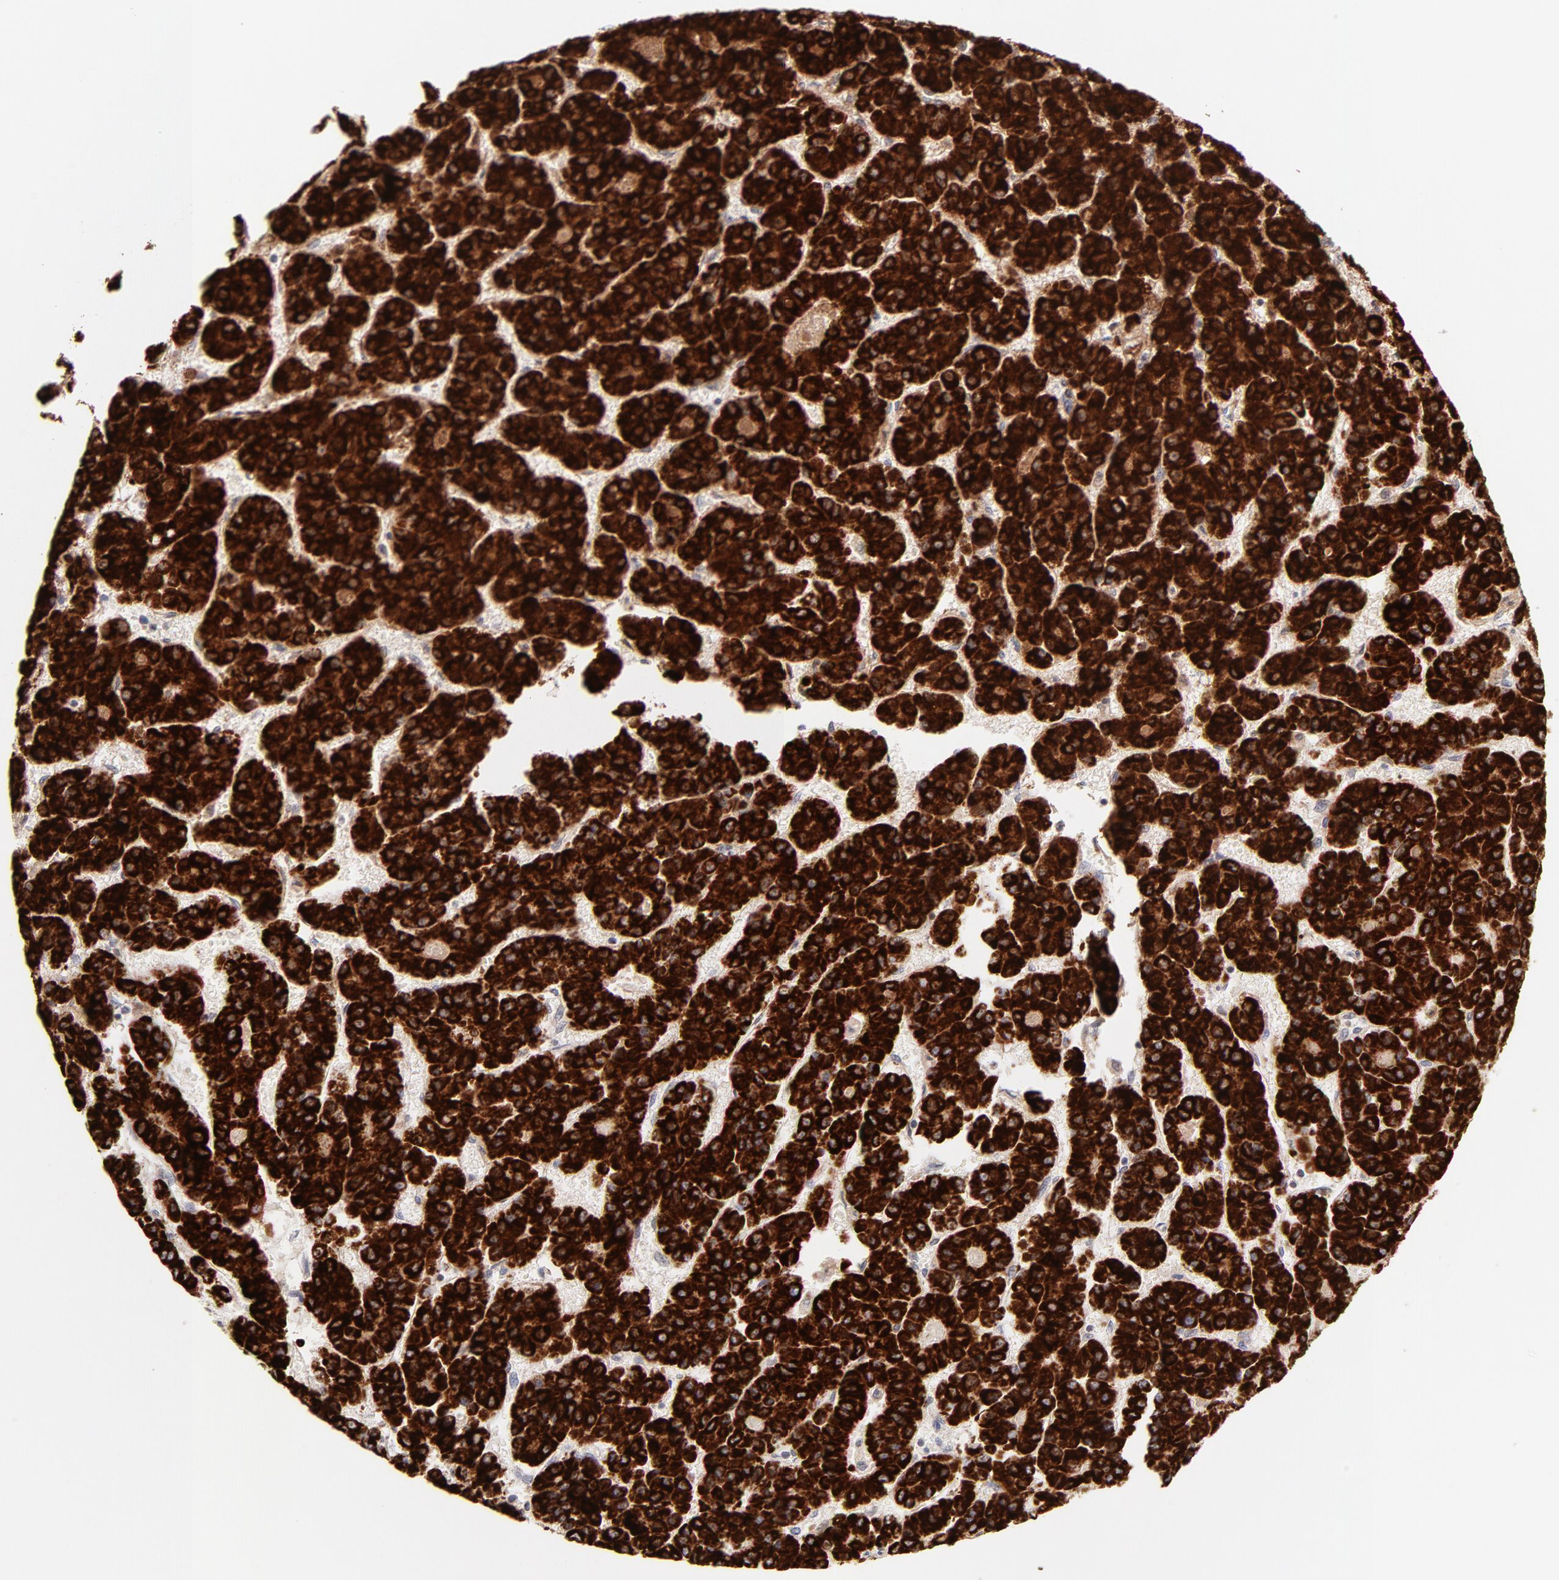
{"staining": {"intensity": "strong", "quantity": ">75%", "location": "cytoplasmic/membranous"}, "tissue": "liver cancer", "cell_type": "Tumor cells", "image_type": "cancer", "snomed": [{"axis": "morphology", "description": "Carcinoma, Hepatocellular, NOS"}, {"axis": "topography", "description": "Liver"}], "caption": "Liver cancer stained with a brown dye exhibits strong cytoplasmic/membranous positive staining in approximately >75% of tumor cells.", "gene": "TIMM8A", "patient": {"sex": "male", "age": 70}}